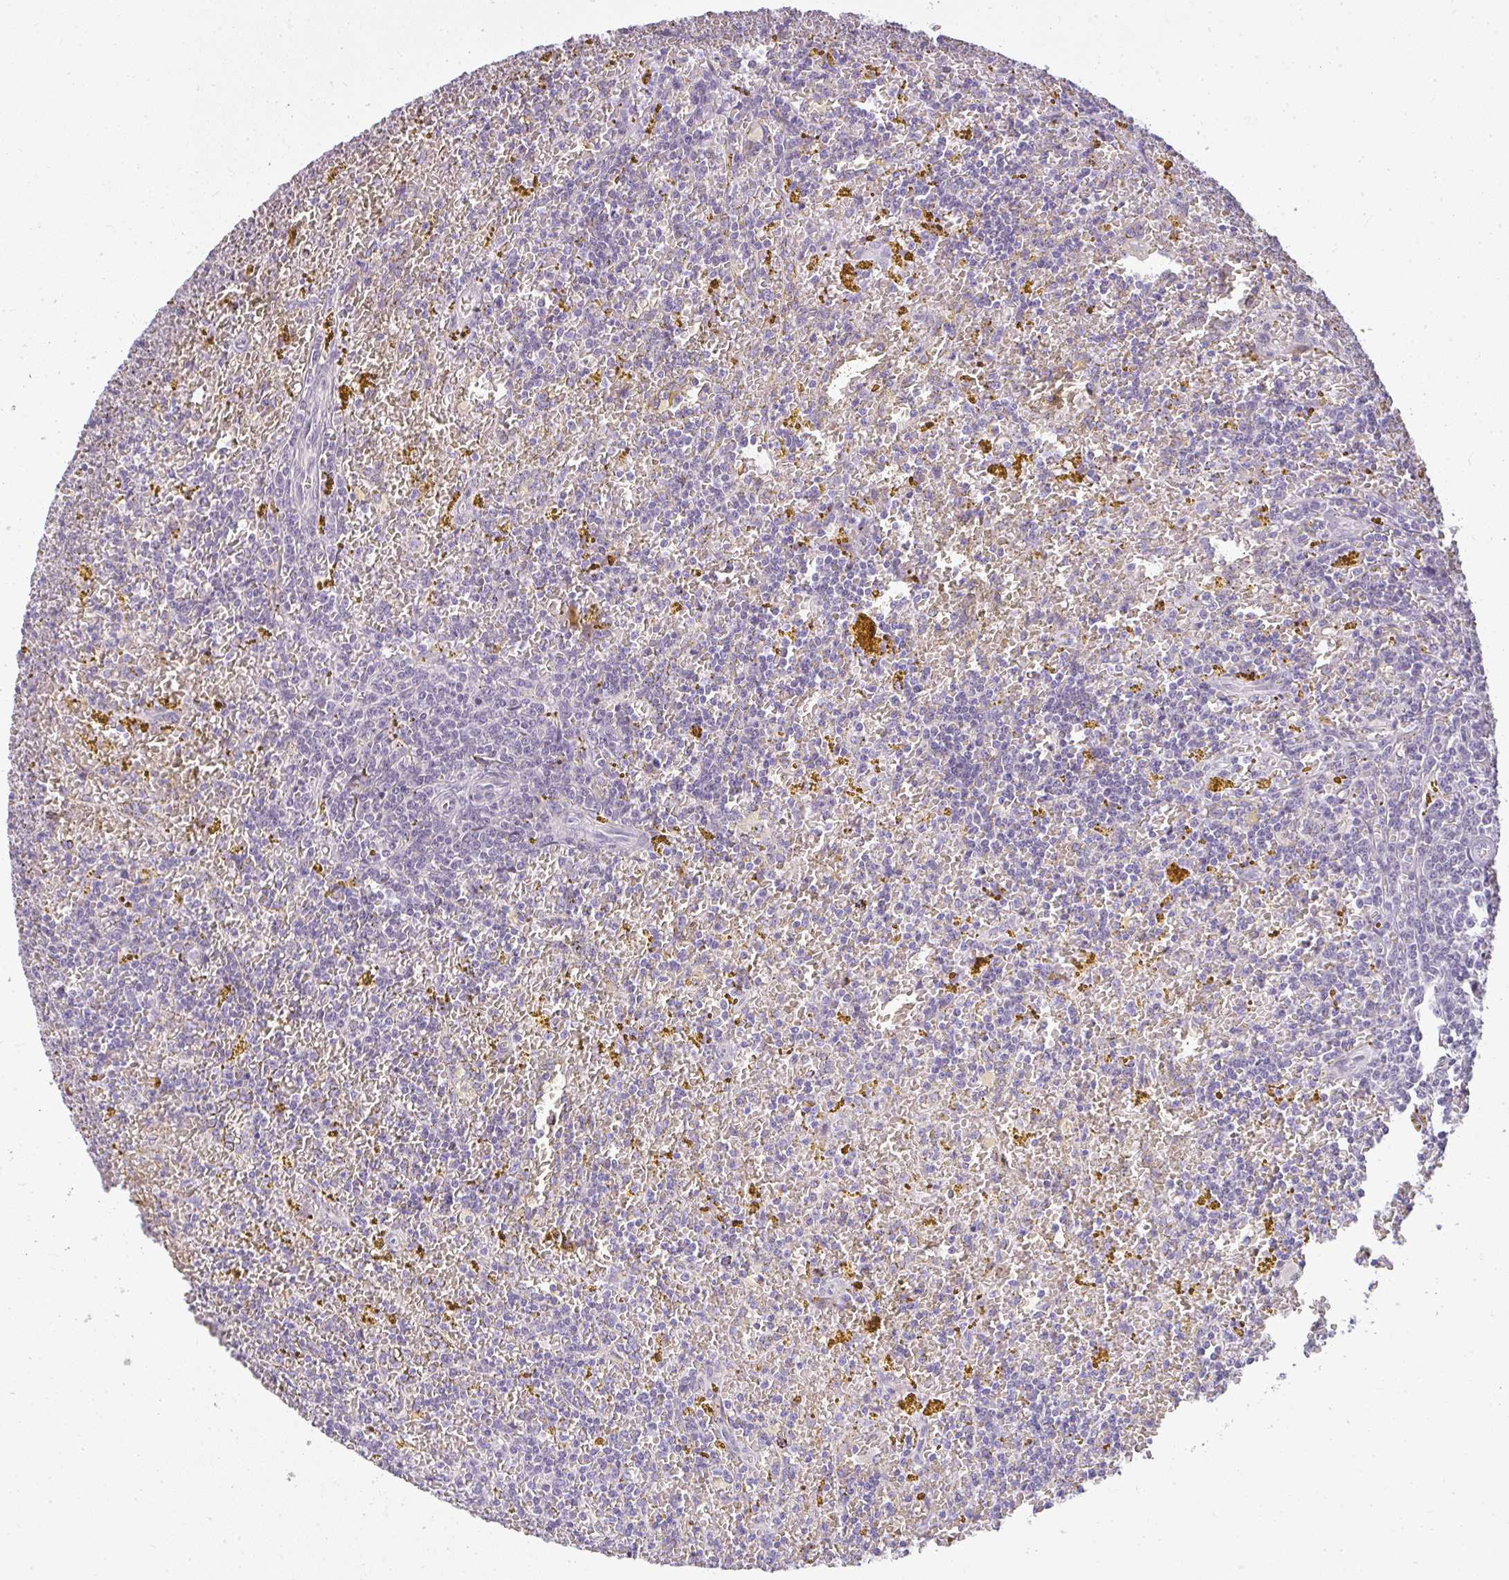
{"staining": {"intensity": "negative", "quantity": "none", "location": "none"}, "tissue": "lymphoma", "cell_type": "Tumor cells", "image_type": "cancer", "snomed": [{"axis": "morphology", "description": "Malignant lymphoma, non-Hodgkin's type, Low grade"}, {"axis": "topography", "description": "Spleen"}, {"axis": "topography", "description": "Lymph node"}], "caption": "Human lymphoma stained for a protein using immunohistochemistry (IHC) displays no positivity in tumor cells.", "gene": "ZFYVE26", "patient": {"sex": "female", "age": 66}}